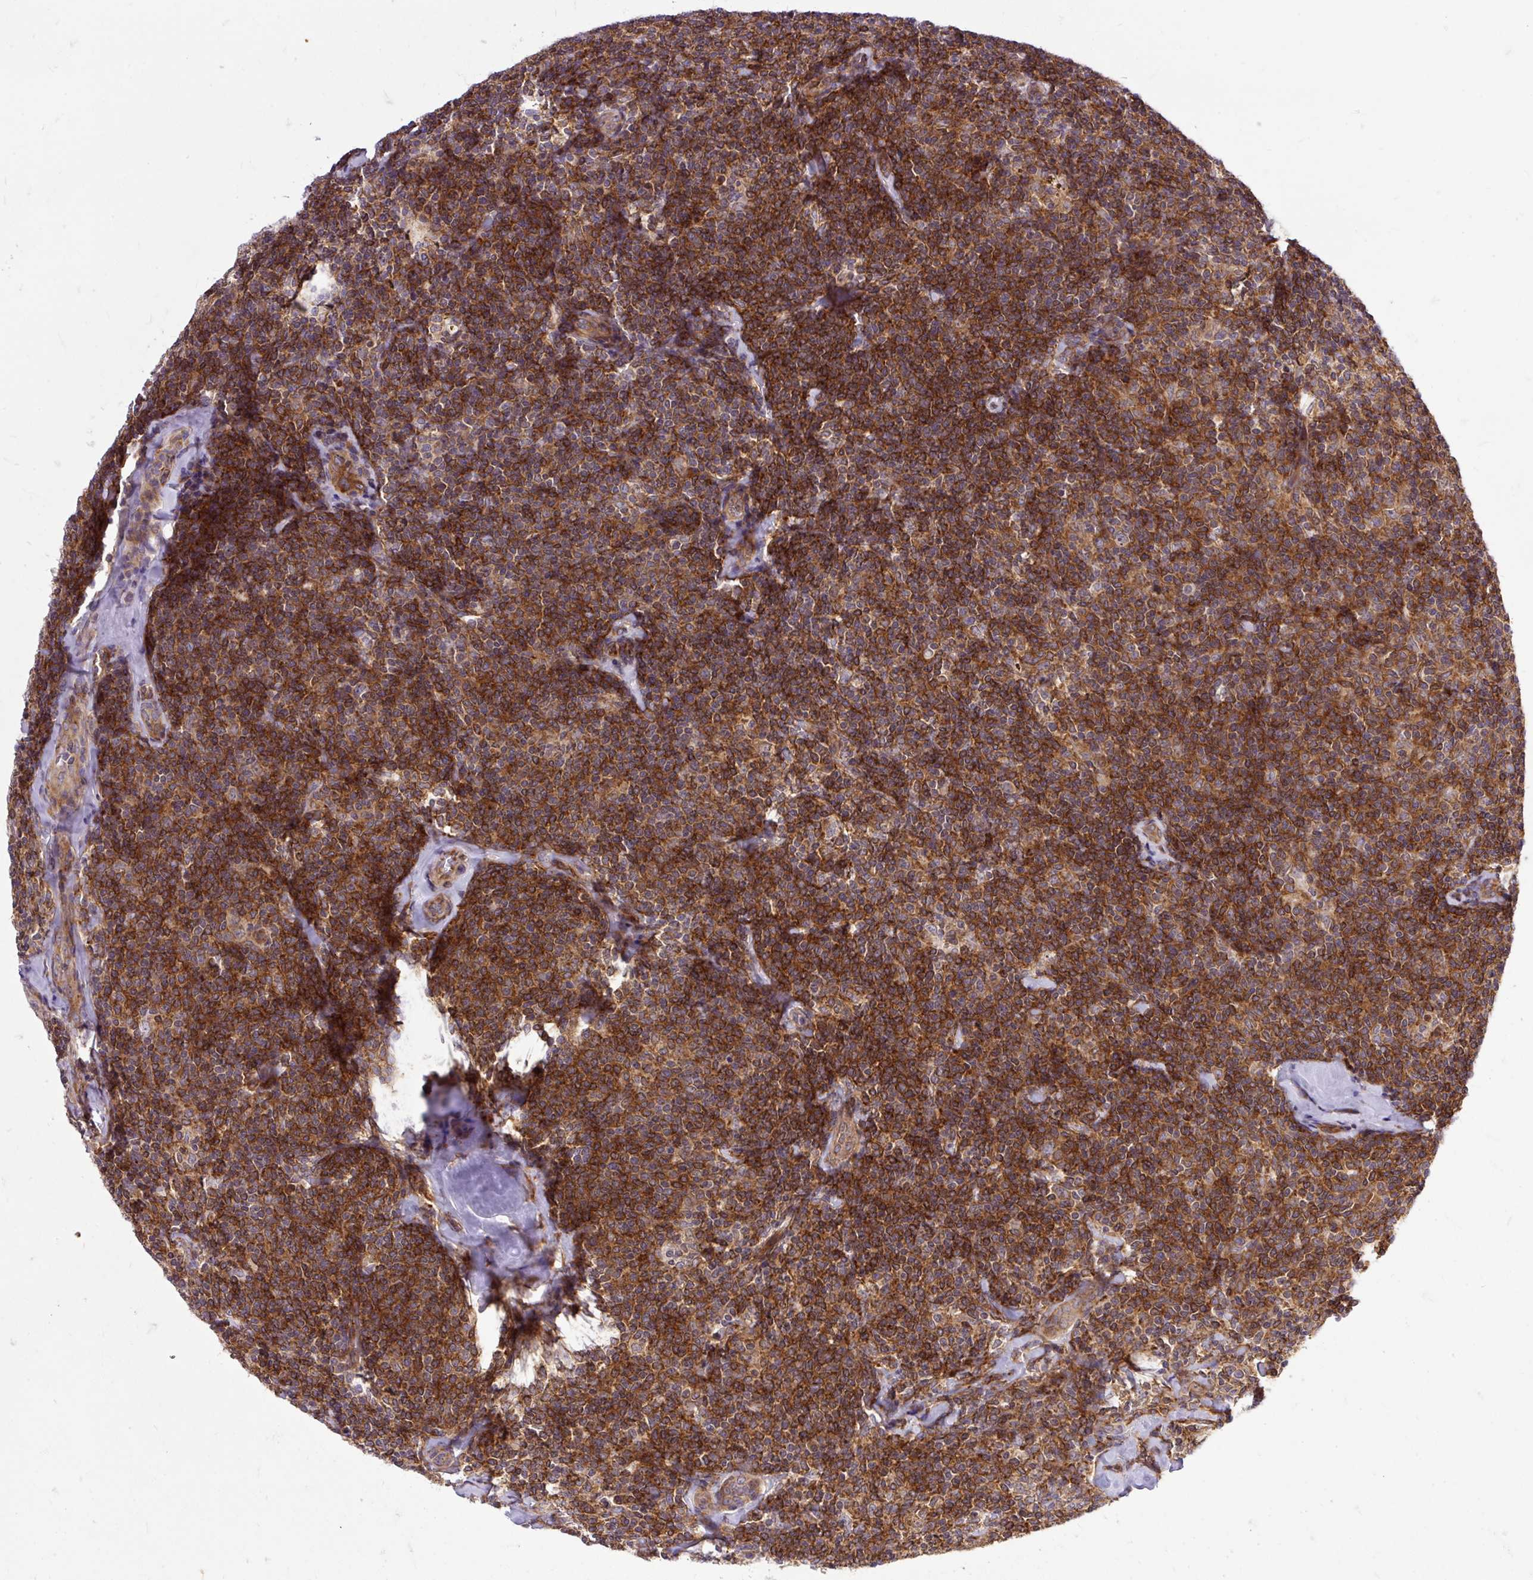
{"staining": {"intensity": "strong", "quantity": ">75%", "location": "cytoplasmic/membranous"}, "tissue": "lymphoma", "cell_type": "Tumor cells", "image_type": "cancer", "snomed": [{"axis": "morphology", "description": "Malignant lymphoma, non-Hodgkin's type, Low grade"}, {"axis": "topography", "description": "Lymph node"}], "caption": "Protein expression analysis of human low-grade malignant lymphoma, non-Hodgkin's type reveals strong cytoplasmic/membranous staining in approximately >75% of tumor cells. (DAB = brown stain, brightfield microscopy at high magnification).", "gene": "TRIM17", "patient": {"sex": "female", "age": 56}}